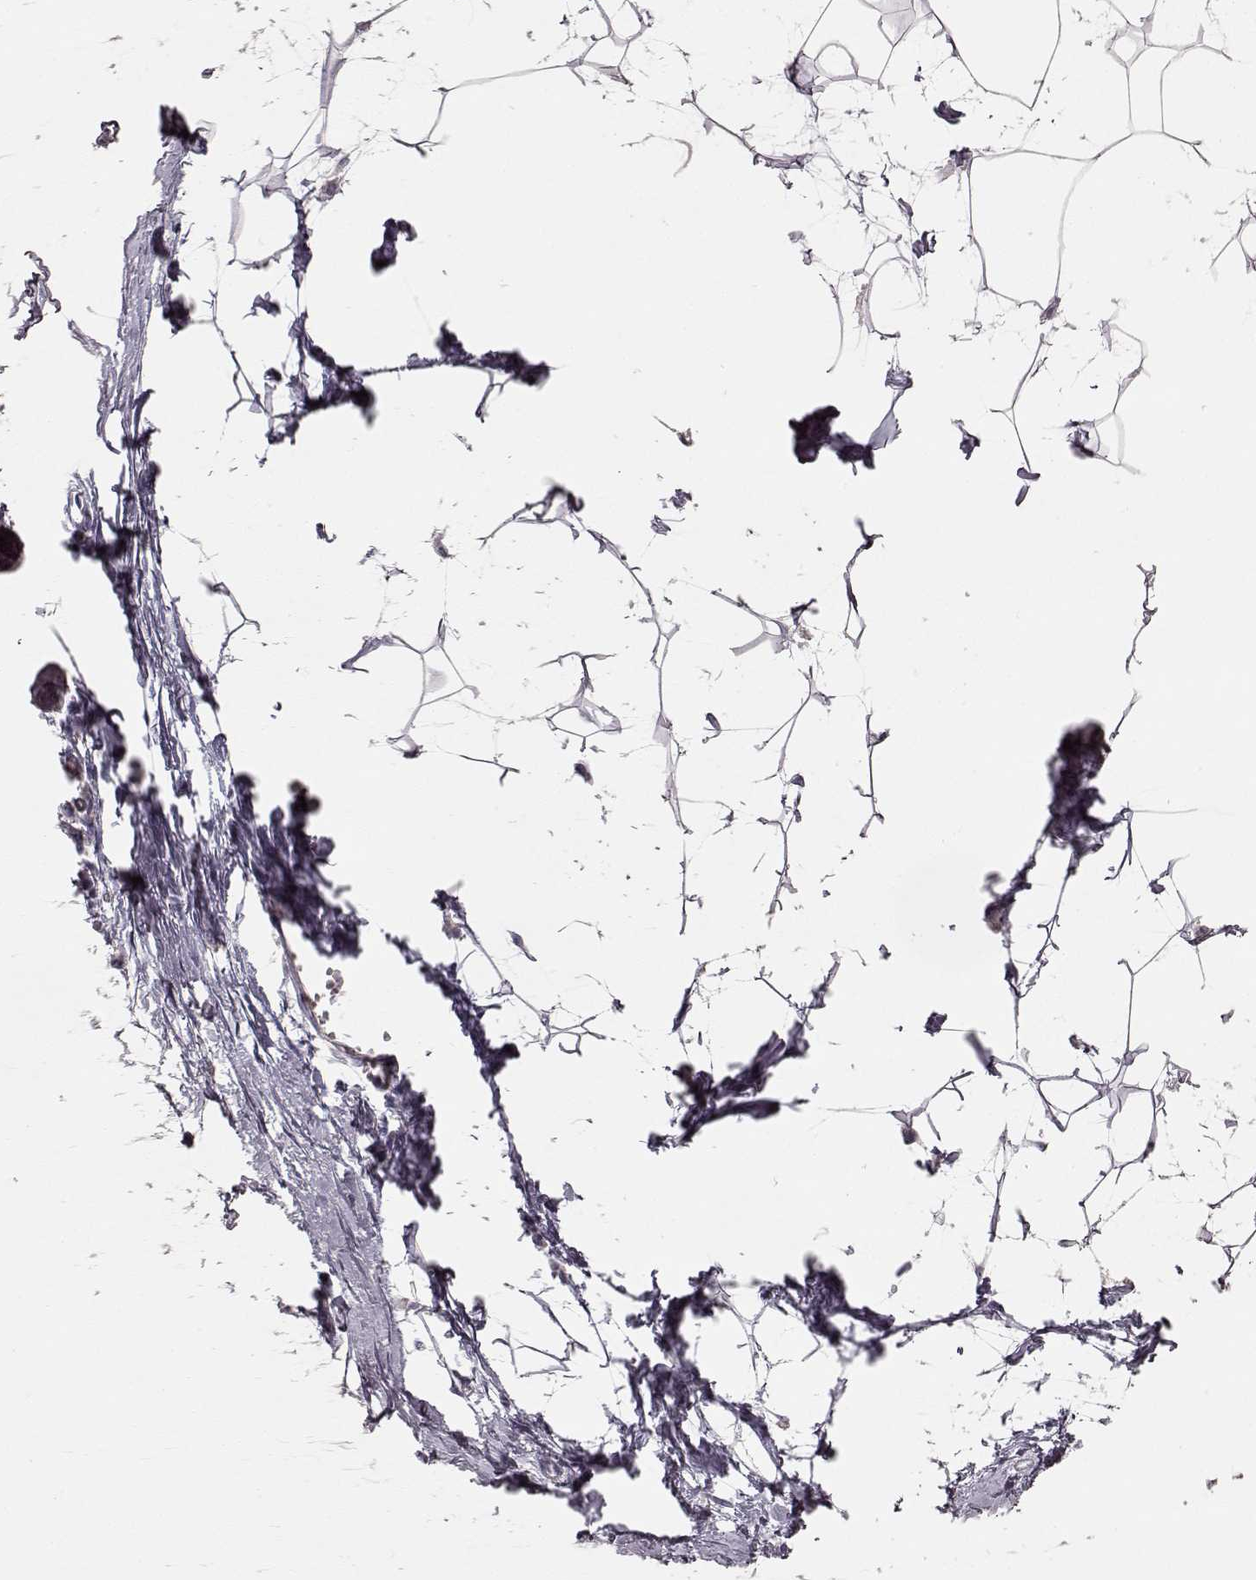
{"staining": {"intensity": "negative", "quantity": "none", "location": "none"}, "tissue": "breast", "cell_type": "Adipocytes", "image_type": "normal", "snomed": [{"axis": "morphology", "description": "Normal tissue, NOS"}, {"axis": "topography", "description": "Breast"}], "caption": "Breast was stained to show a protein in brown. There is no significant staining in adipocytes.", "gene": "PRLHR", "patient": {"sex": "female", "age": 45}}